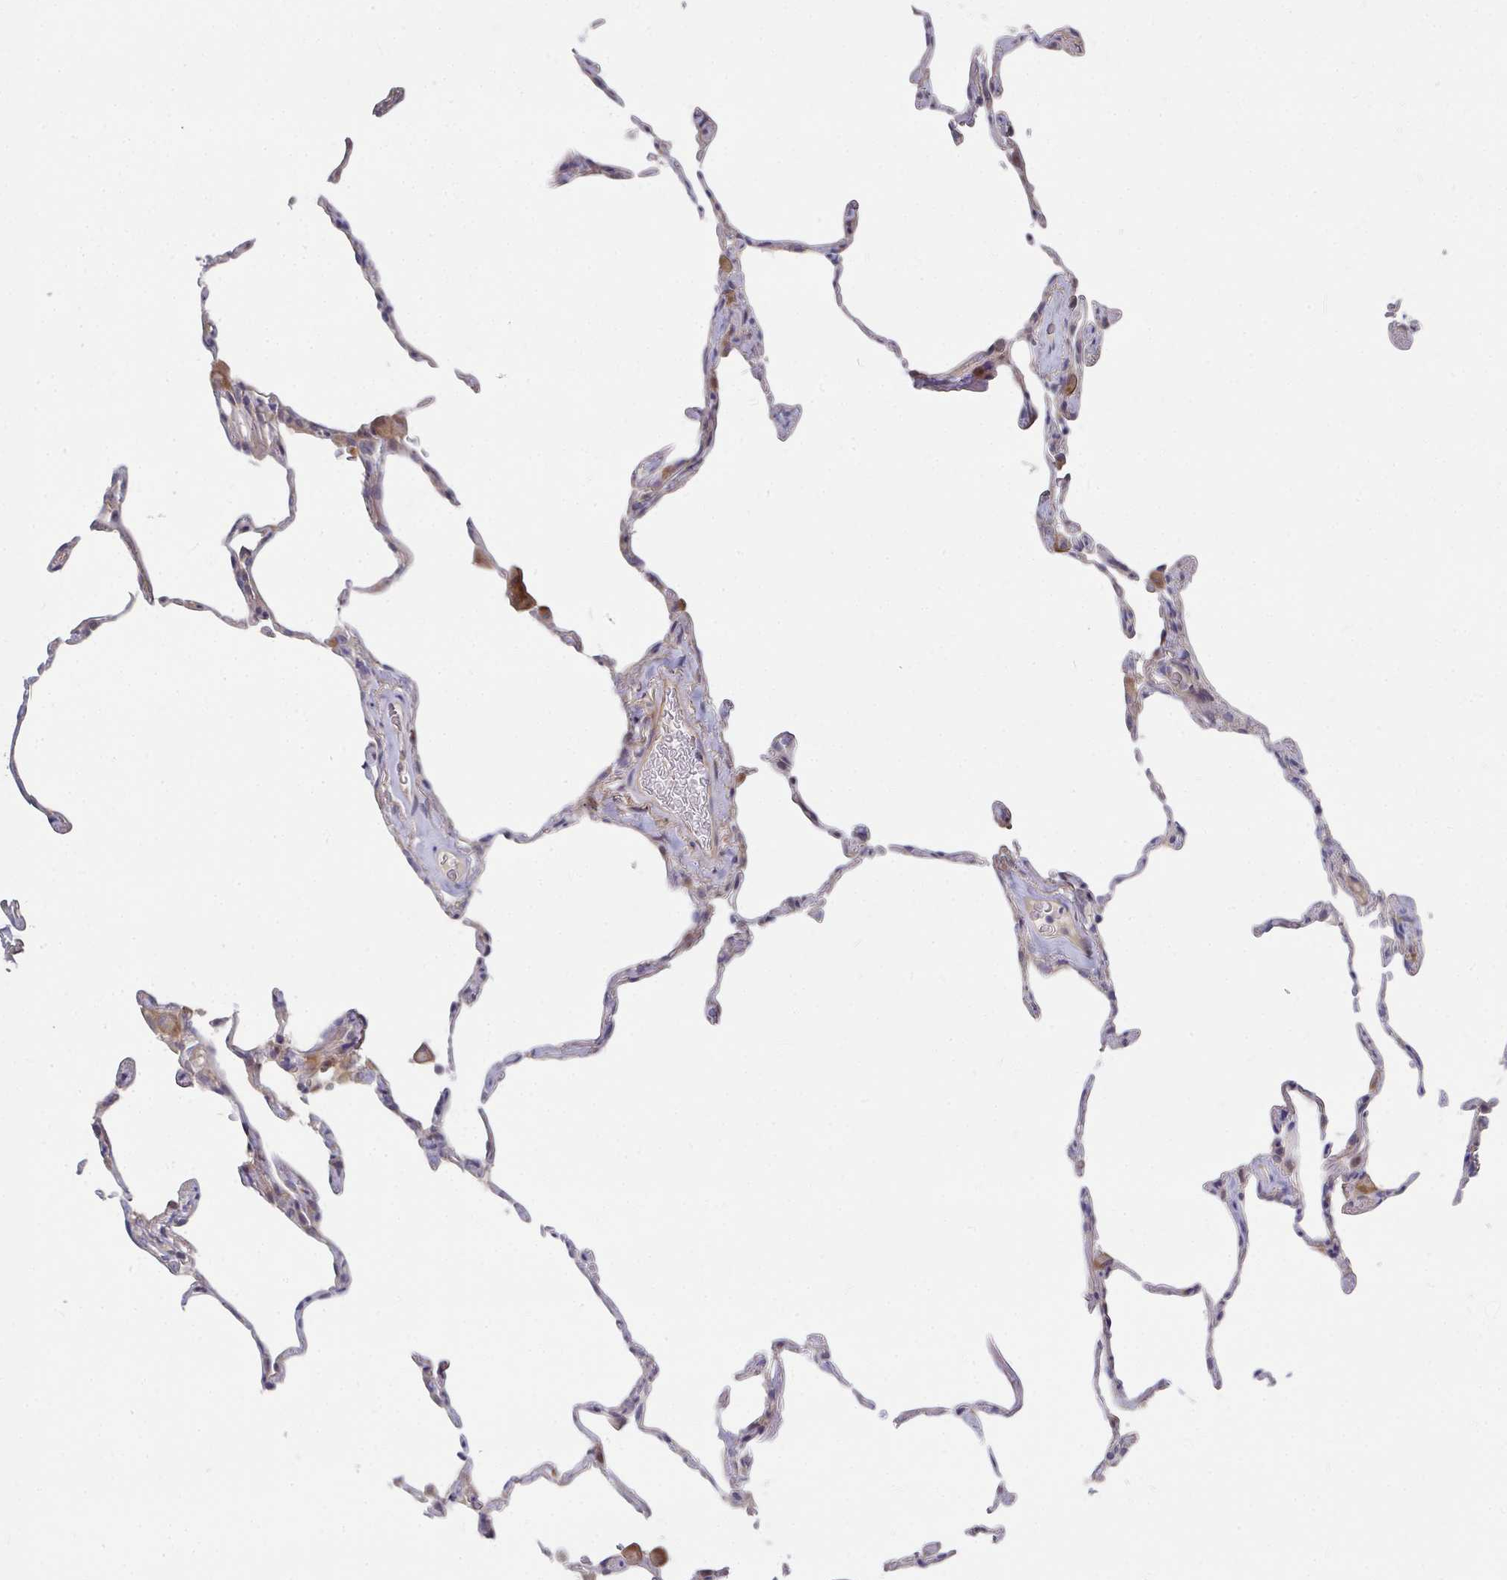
{"staining": {"intensity": "moderate", "quantity": "25%-75%", "location": "cytoplasmic/membranous"}, "tissue": "lung", "cell_type": "Alveolar cells", "image_type": "normal", "snomed": [{"axis": "morphology", "description": "Normal tissue, NOS"}, {"axis": "topography", "description": "Lung"}], "caption": "Immunohistochemistry of benign lung displays medium levels of moderate cytoplasmic/membranous staining in about 25%-75% of alveolar cells. (IHC, brightfield microscopy, high magnification).", "gene": "RHEBL1", "patient": {"sex": "female", "age": 57}}